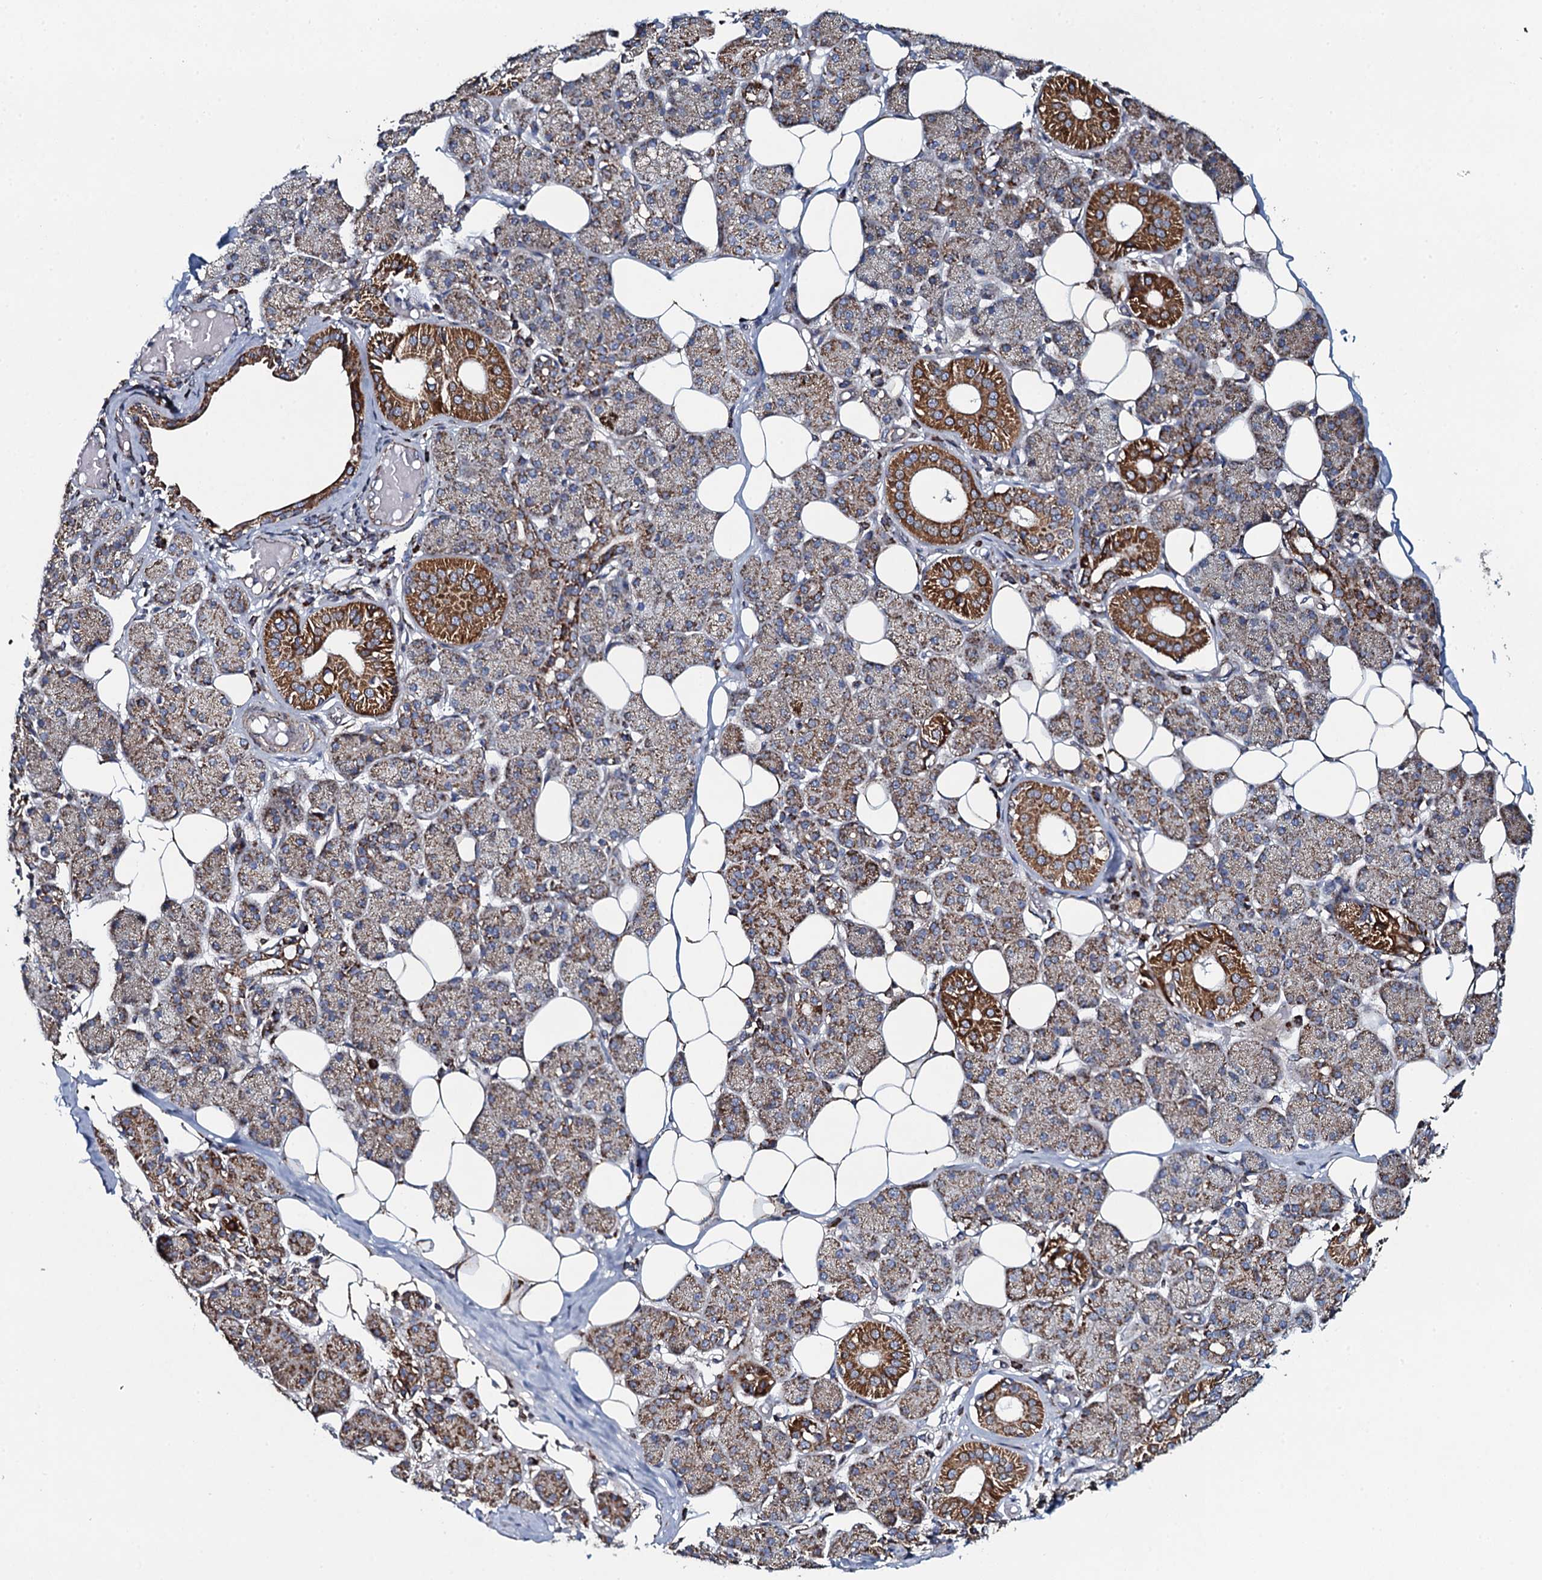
{"staining": {"intensity": "strong", "quantity": "25%-75%", "location": "cytoplasmic/membranous"}, "tissue": "salivary gland", "cell_type": "Glandular cells", "image_type": "normal", "snomed": [{"axis": "morphology", "description": "Normal tissue, NOS"}, {"axis": "topography", "description": "Salivary gland"}], "caption": "DAB (3,3'-diaminobenzidine) immunohistochemical staining of benign salivary gland demonstrates strong cytoplasmic/membranous protein expression in approximately 25%-75% of glandular cells.", "gene": "EVC2", "patient": {"sex": "female", "age": 33}}